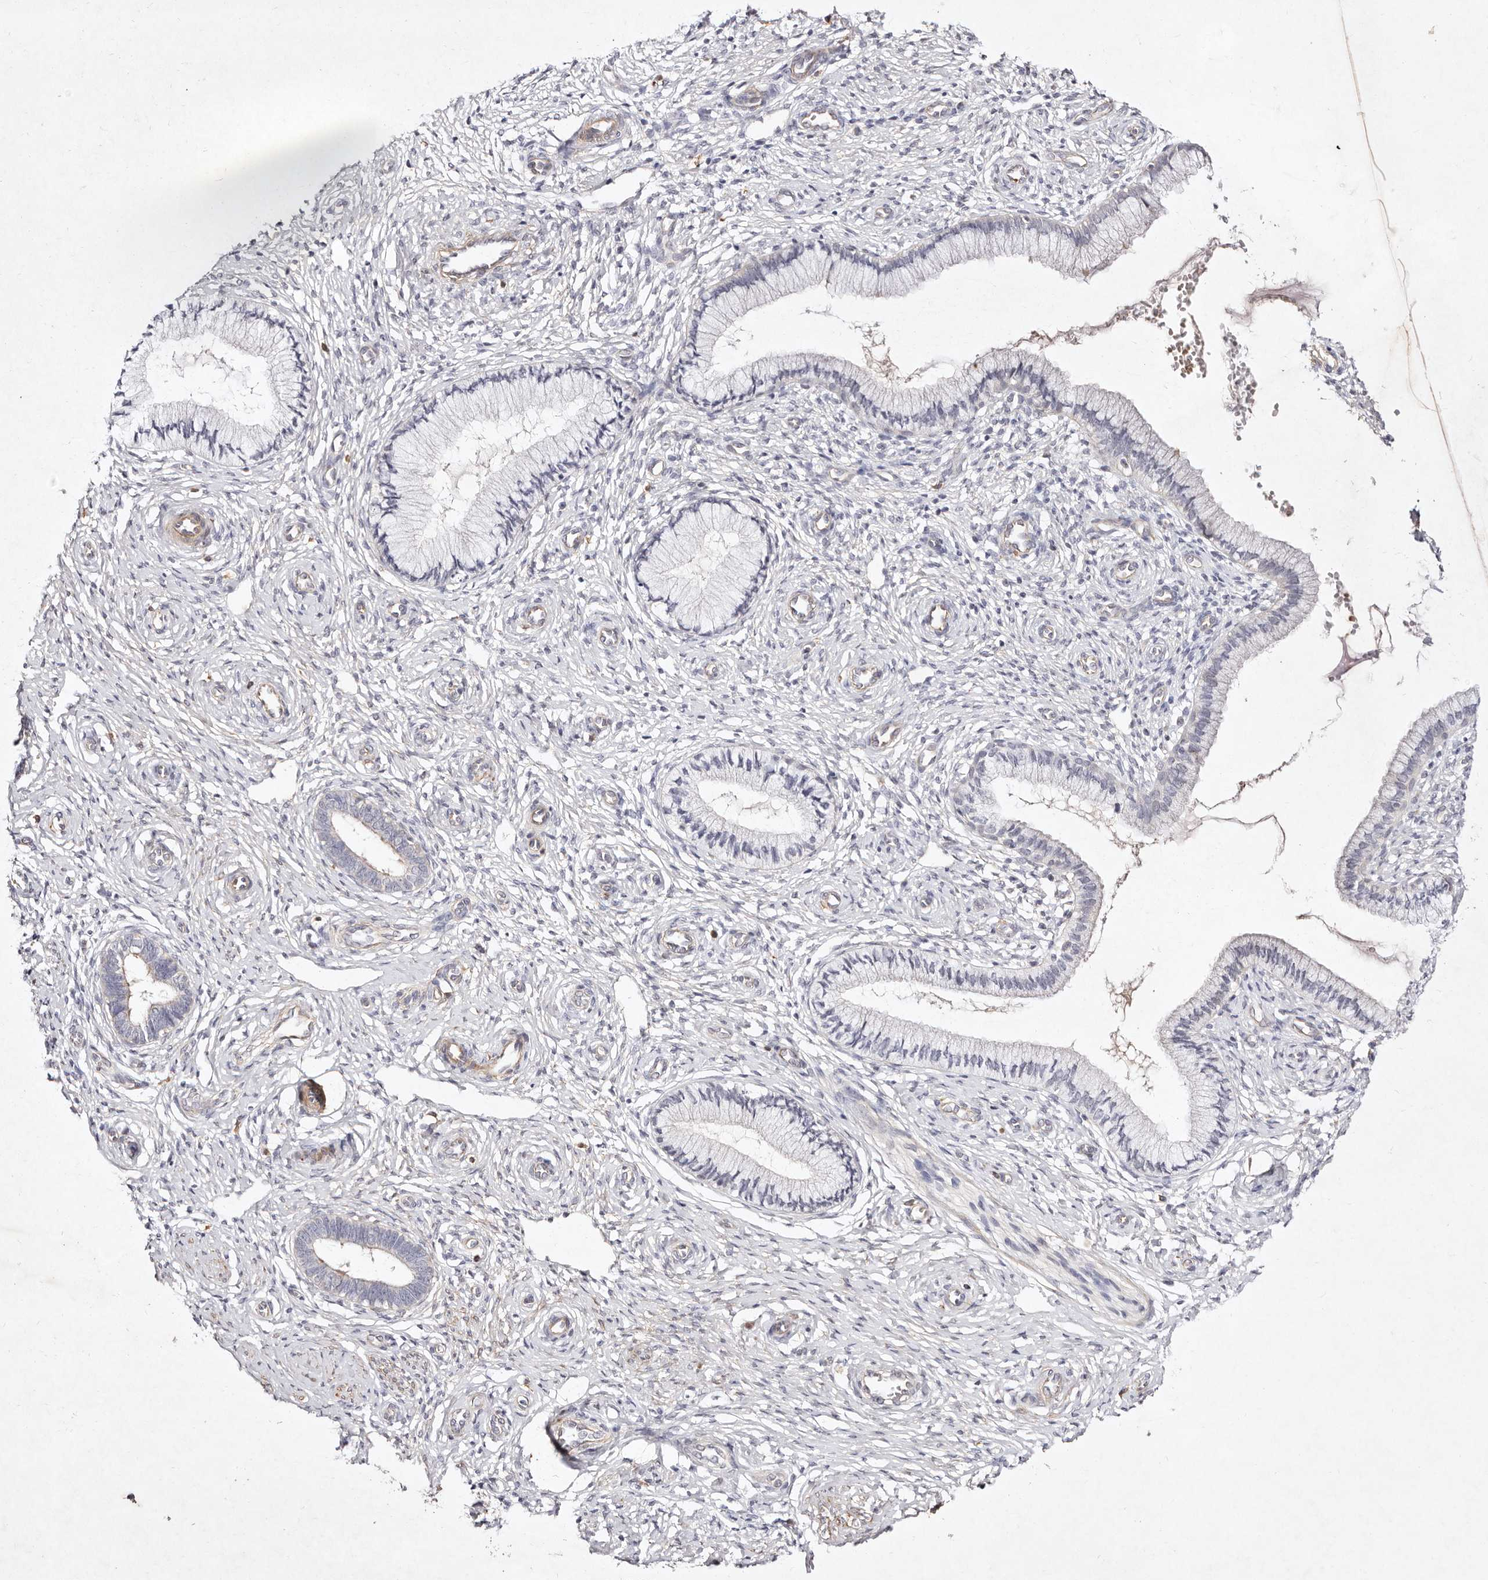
{"staining": {"intensity": "negative", "quantity": "none", "location": "none"}, "tissue": "cervix", "cell_type": "Glandular cells", "image_type": "normal", "snomed": [{"axis": "morphology", "description": "Normal tissue, NOS"}, {"axis": "topography", "description": "Cervix"}], "caption": "DAB immunohistochemical staining of unremarkable human cervix displays no significant staining in glandular cells.", "gene": "MTMR11", "patient": {"sex": "female", "age": 27}}